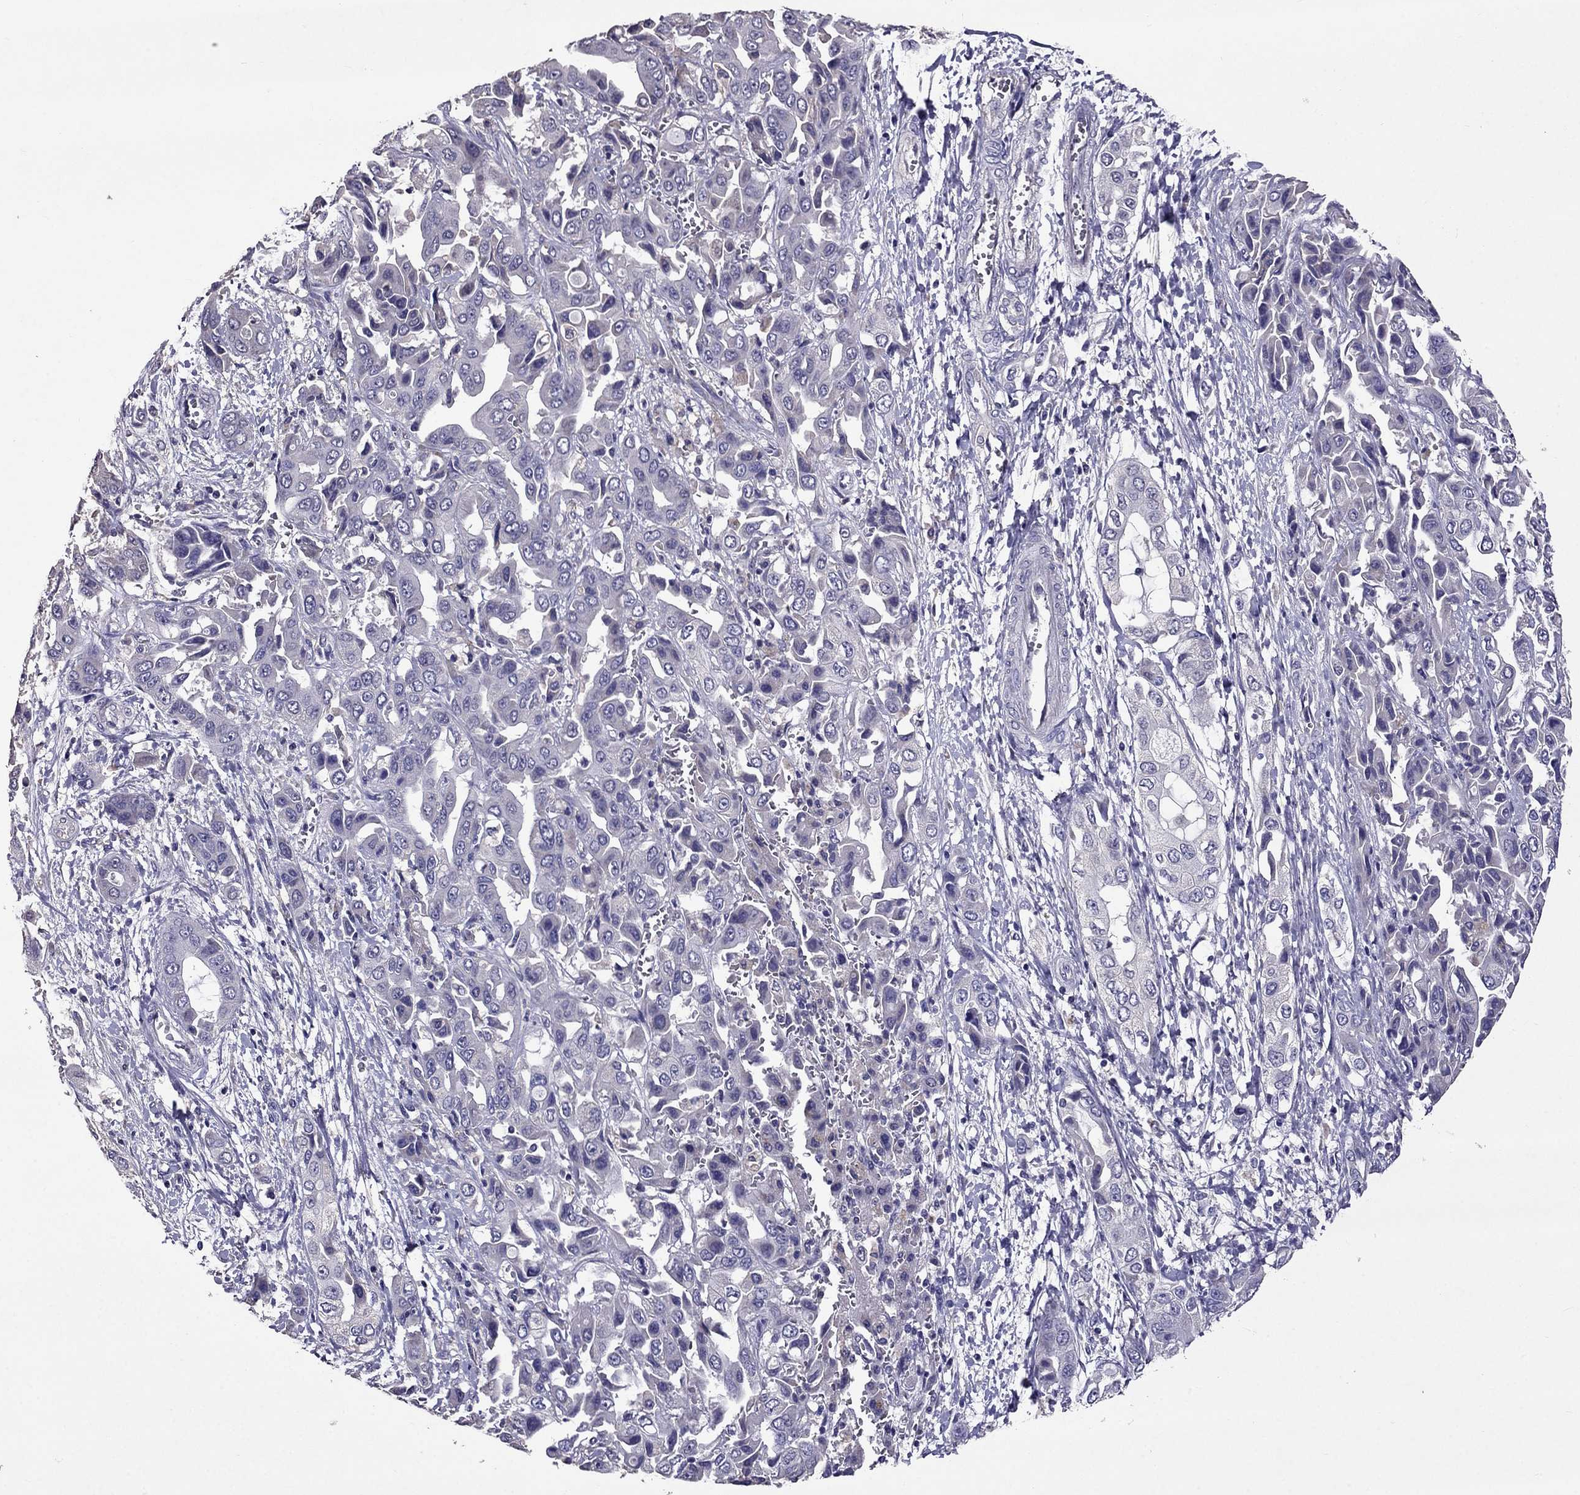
{"staining": {"intensity": "negative", "quantity": "none", "location": "none"}, "tissue": "liver cancer", "cell_type": "Tumor cells", "image_type": "cancer", "snomed": [{"axis": "morphology", "description": "Cholangiocarcinoma"}, {"axis": "topography", "description": "Liver"}], "caption": "This is an immunohistochemistry (IHC) photomicrograph of human liver cancer. There is no positivity in tumor cells.", "gene": "NKX3-1", "patient": {"sex": "female", "age": 52}}